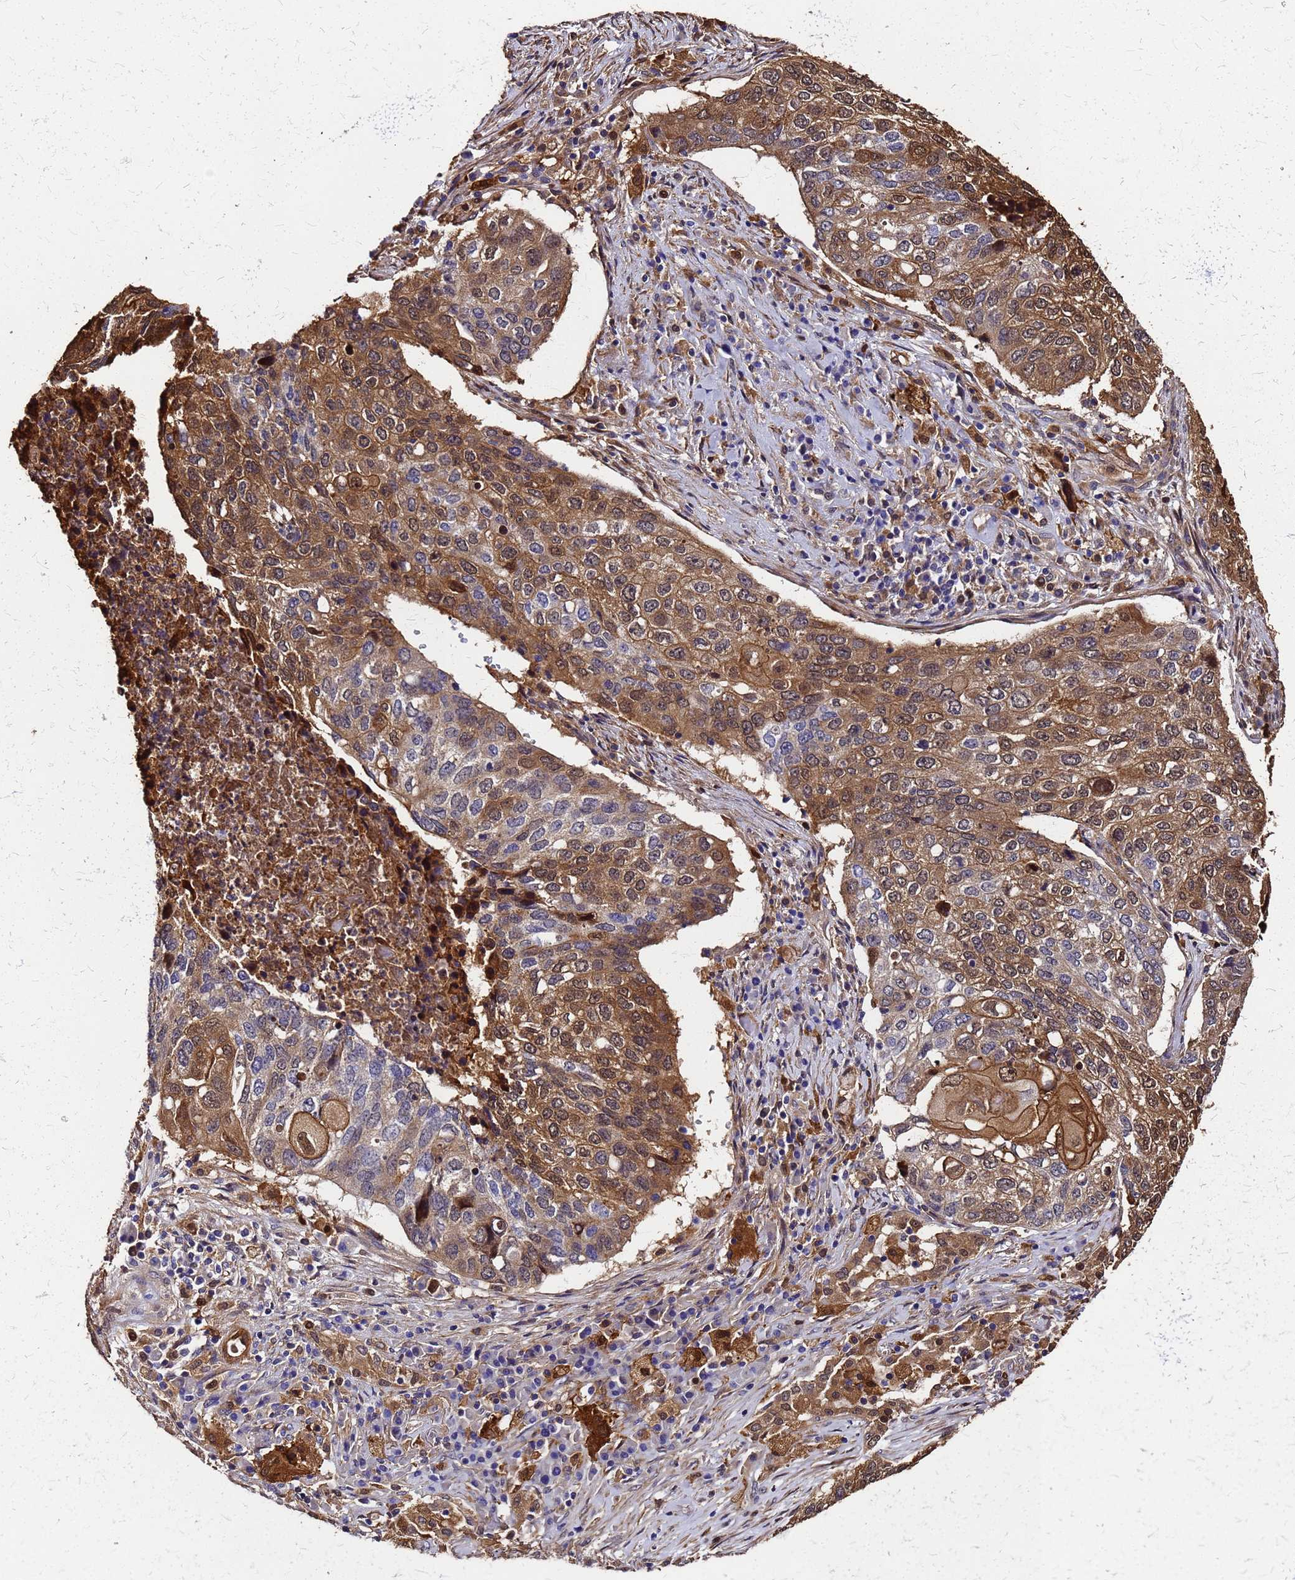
{"staining": {"intensity": "moderate", "quantity": ">75%", "location": "cytoplasmic/membranous"}, "tissue": "lung cancer", "cell_type": "Tumor cells", "image_type": "cancer", "snomed": [{"axis": "morphology", "description": "Squamous cell carcinoma, NOS"}, {"axis": "topography", "description": "Lung"}], "caption": "Immunohistochemistry (IHC) image of neoplastic tissue: squamous cell carcinoma (lung) stained using IHC demonstrates medium levels of moderate protein expression localized specifically in the cytoplasmic/membranous of tumor cells, appearing as a cytoplasmic/membranous brown color.", "gene": "S100A11", "patient": {"sex": "female", "age": 63}}